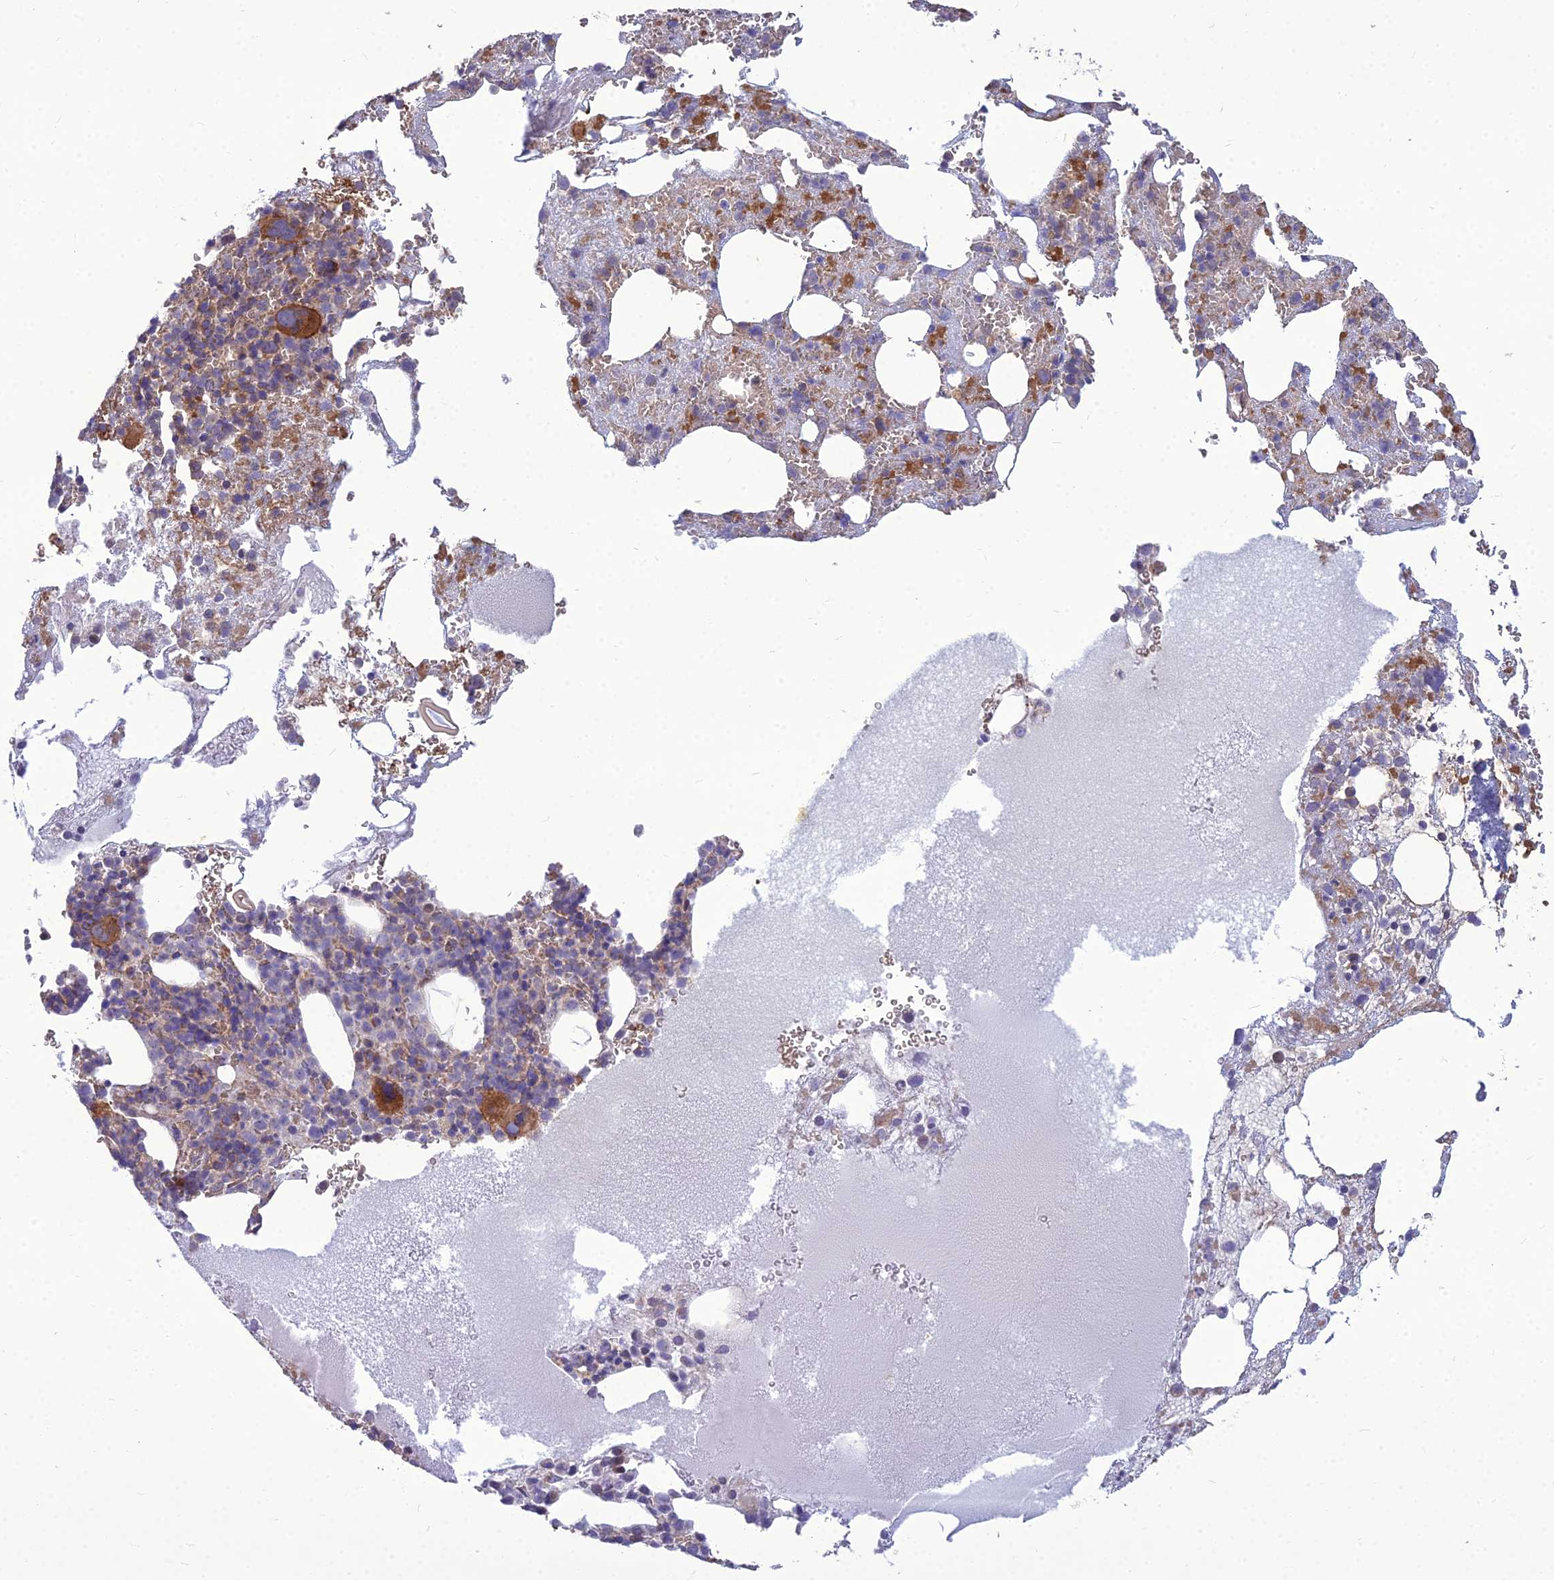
{"staining": {"intensity": "moderate", "quantity": "<25%", "location": "cytoplasmic/membranous"}, "tissue": "bone marrow", "cell_type": "Hematopoietic cells", "image_type": "normal", "snomed": [{"axis": "morphology", "description": "Normal tissue, NOS"}, {"axis": "topography", "description": "Bone marrow"}], "caption": "Bone marrow stained for a protein (brown) displays moderate cytoplasmic/membranous positive expression in about <25% of hematopoietic cells.", "gene": "TSPYL2", "patient": {"sex": "male", "age": 61}}